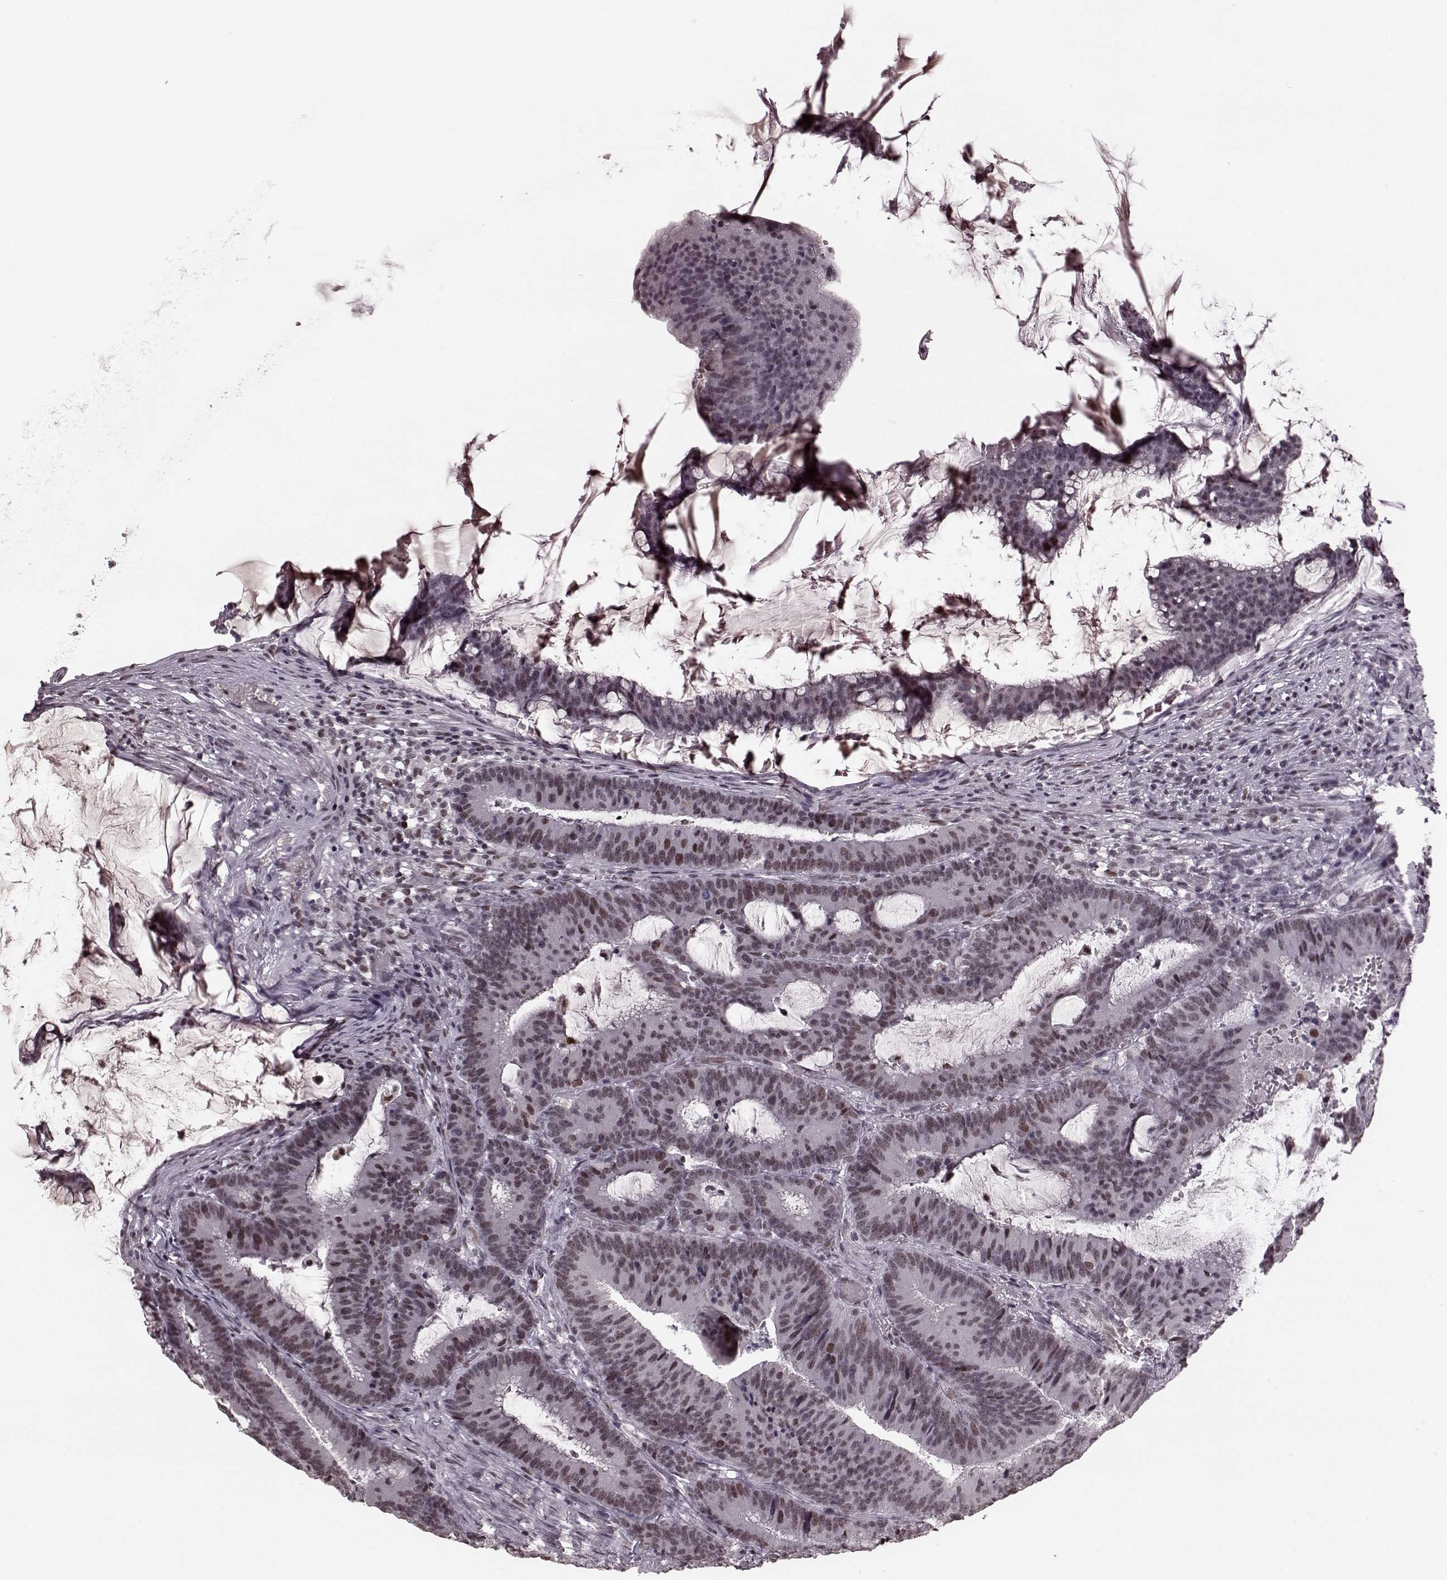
{"staining": {"intensity": "moderate", "quantity": "<25%", "location": "nuclear"}, "tissue": "colorectal cancer", "cell_type": "Tumor cells", "image_type": "cancer", "snomed": [{"axis": "morphology", "description": "Adenocarcinoma, NOS"}, {"axis": "topography", "description": "Colon"}], "caption": "This is an image of IHC staining of colorectal cancer, which shows moderate expression in the nuclear of tumor cells.", "gene": "NR2C1", "patient": {"sex": "female", "age": 78}}